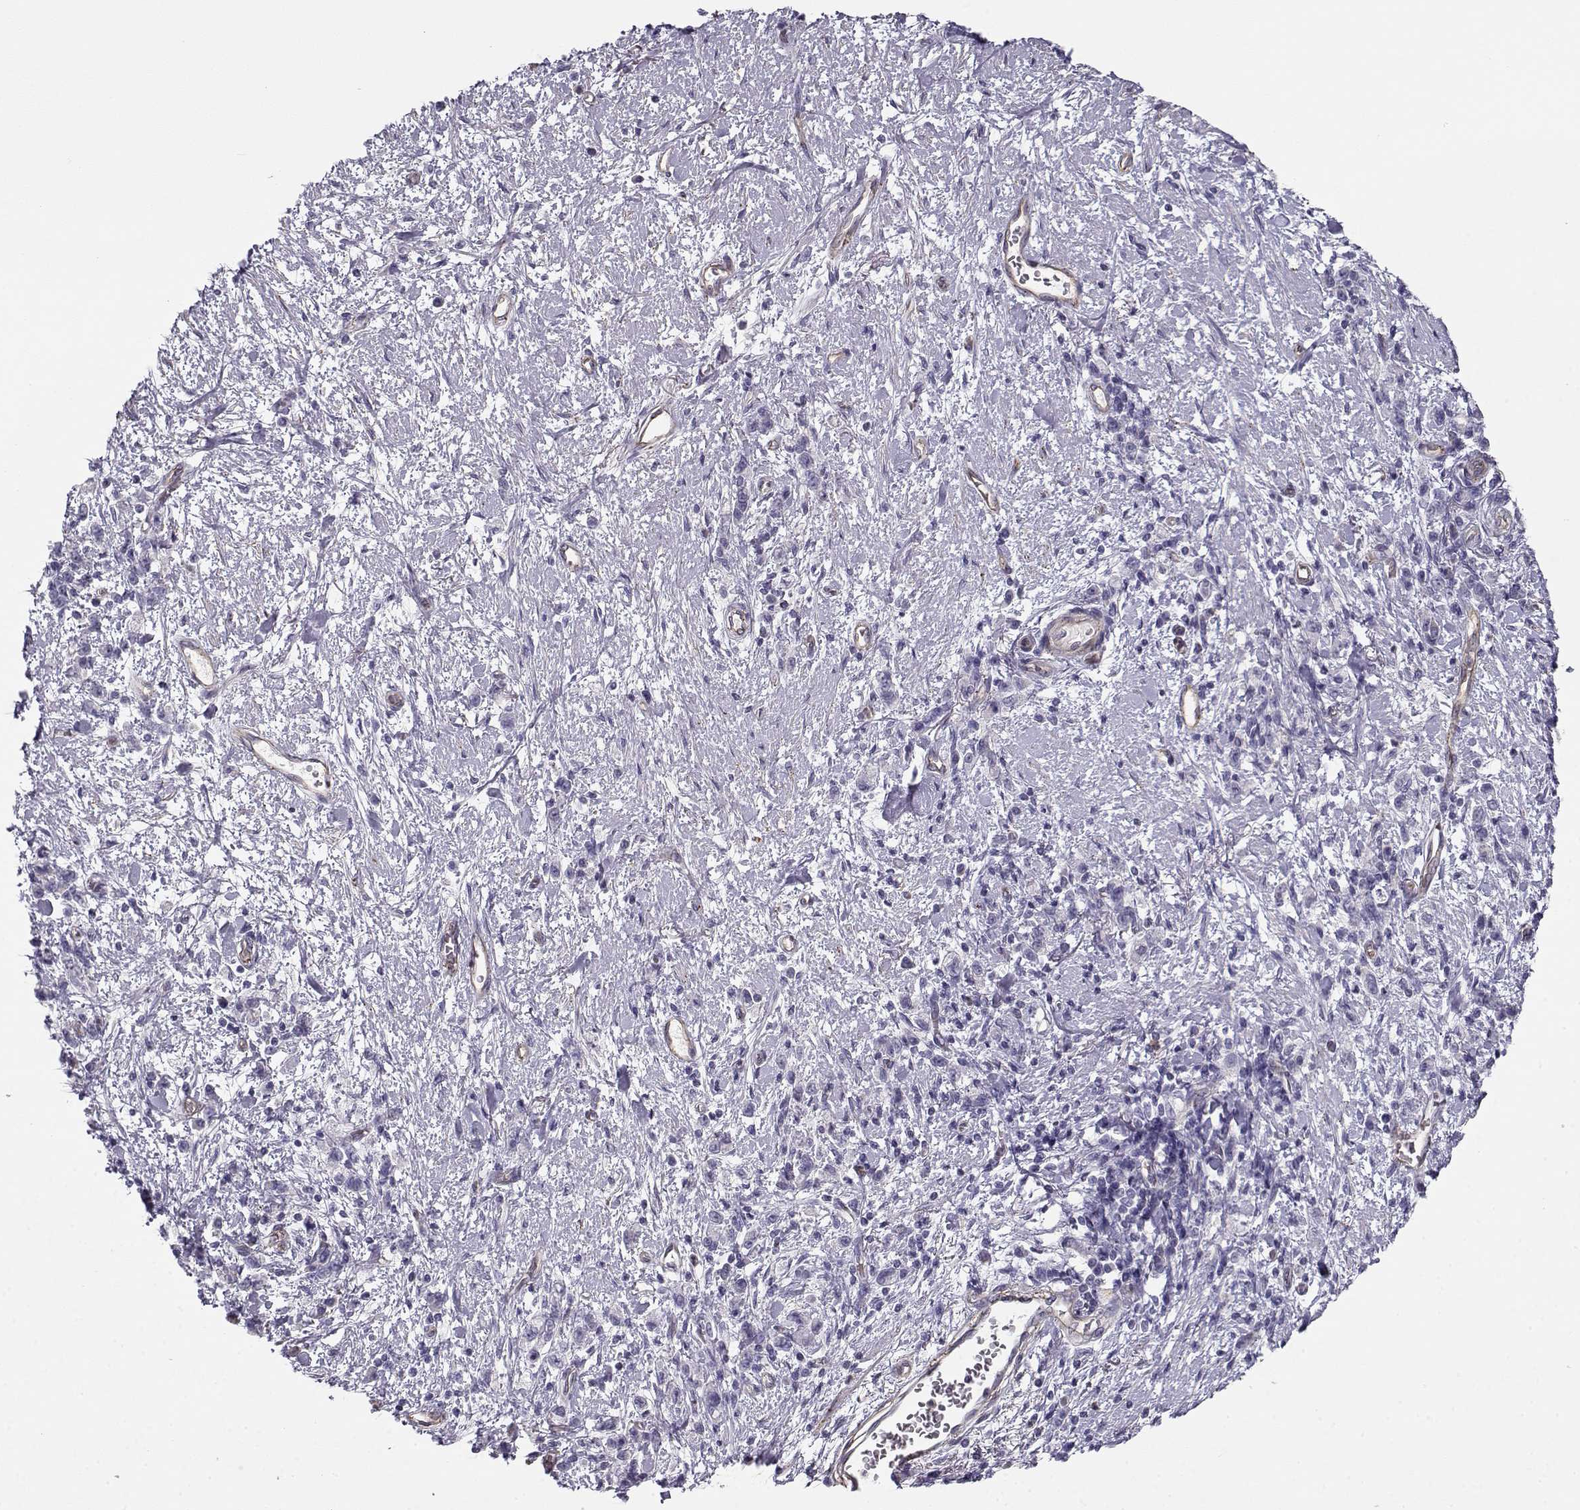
{"staining": {"intensity": "negative", "quantity": "none", "location": "none"}, "tissue": "stomach cancer", "cell_type": "Tumor cells", "image_type": "cancer", "snomed": [{"axis": "morphology", "description": "Adenocarcinoma, NOS"}, {"axis": "topography", "description": "Stomach"}], "caption": "Tumor cells are negative for brown protein staining in stomach adenocarcinoma. (DAB (3,3'-diaminobenzidine) immunohistochemistry visualized using brightfield microscopy, high magnification).", "gene": "MYO1A", "patient": {"sex": "male", "age": 77}}